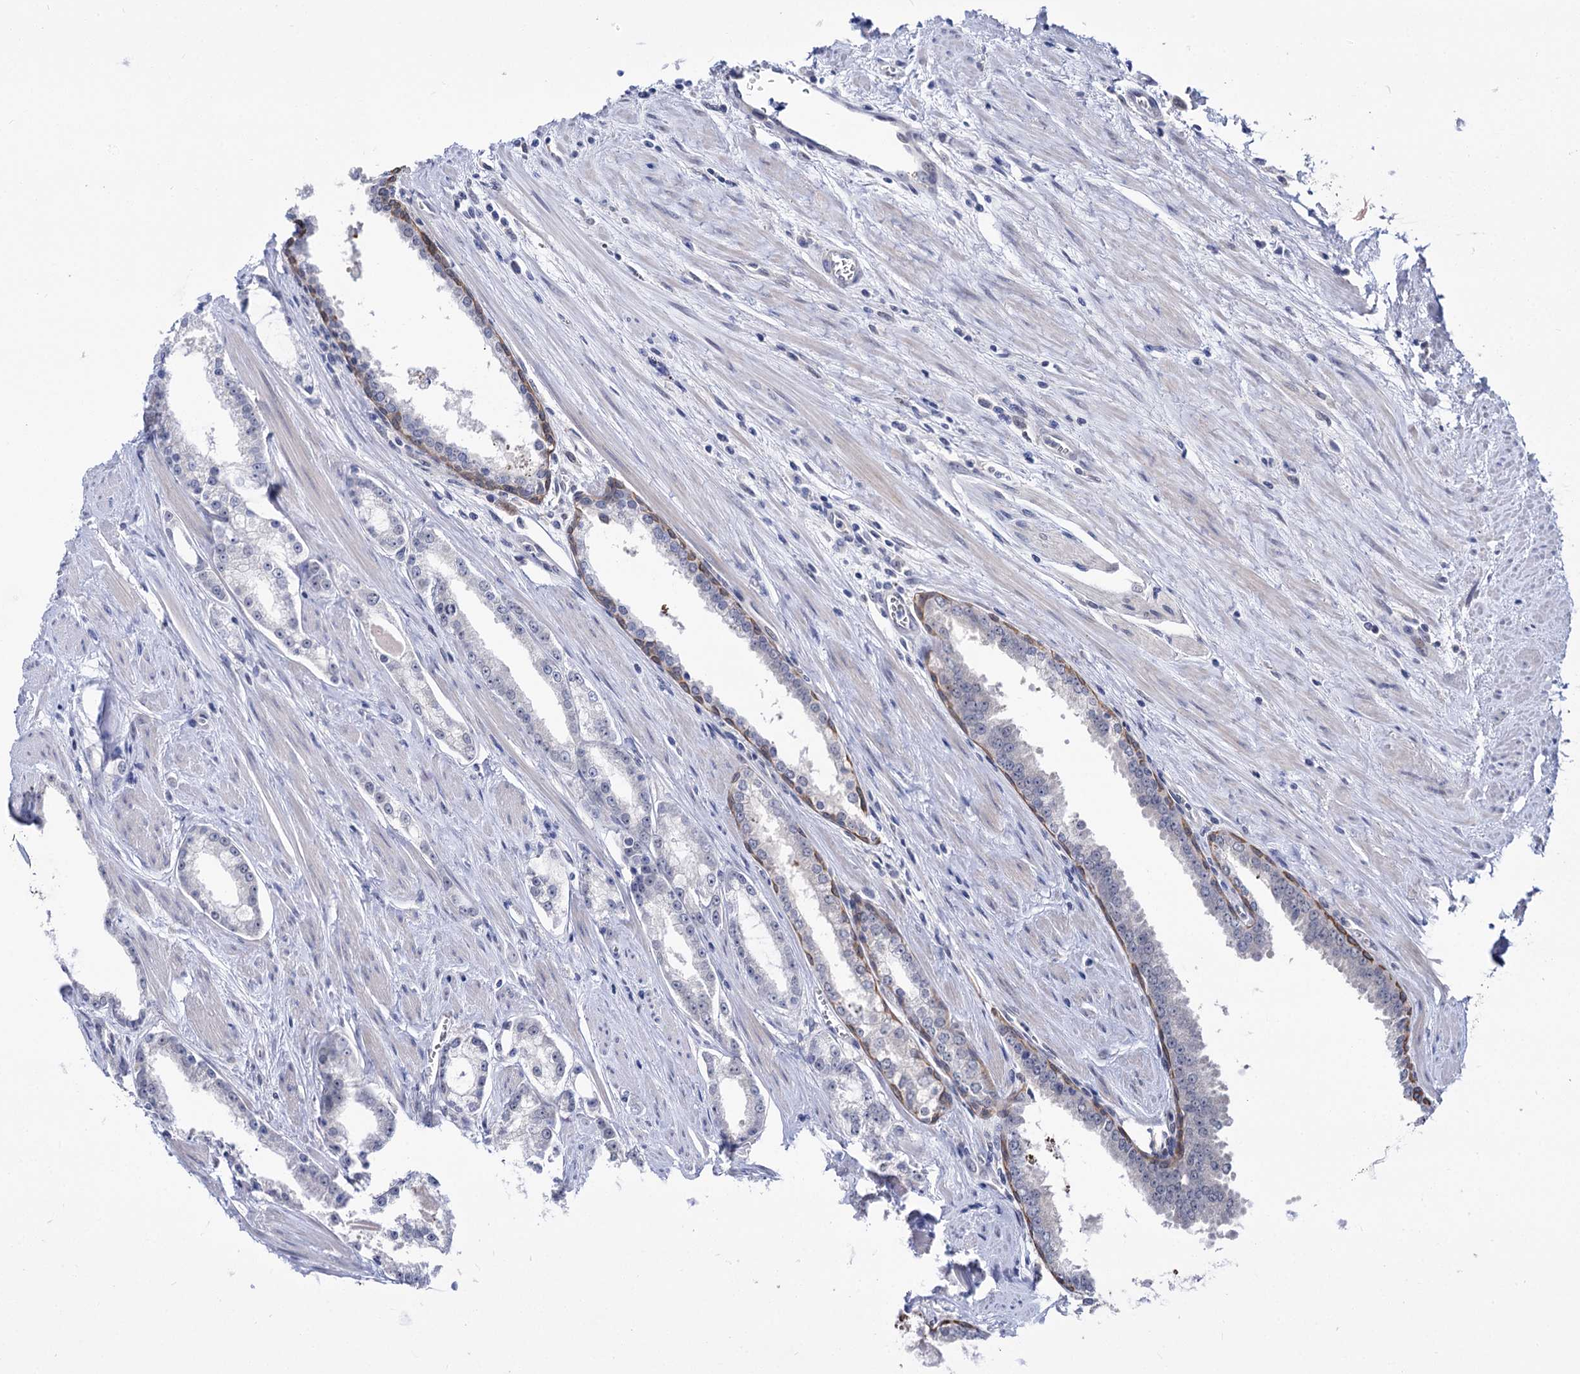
{"staining": {"intensity": "negative", "quantity": "none", "location": "none"}, "tissue": "prostate cancer", "cell_type": "Tumor cells", "image_type": "cancer", "snomed": [{"axis": "morphology", "description": "Adenocarcinoma, Low grade"}, {"axis": "topography", "description": "Prostate and seminal vesicle, NOS"}], "caption": "Tumor cells show no significant protein expression in prostate cancer. (DAB (3,3'-diaminobenzidine) immunohistochemistry (IHC), high magnification).", "gene": "NEK10", "patient": {"sex": "male", "age": 60}}